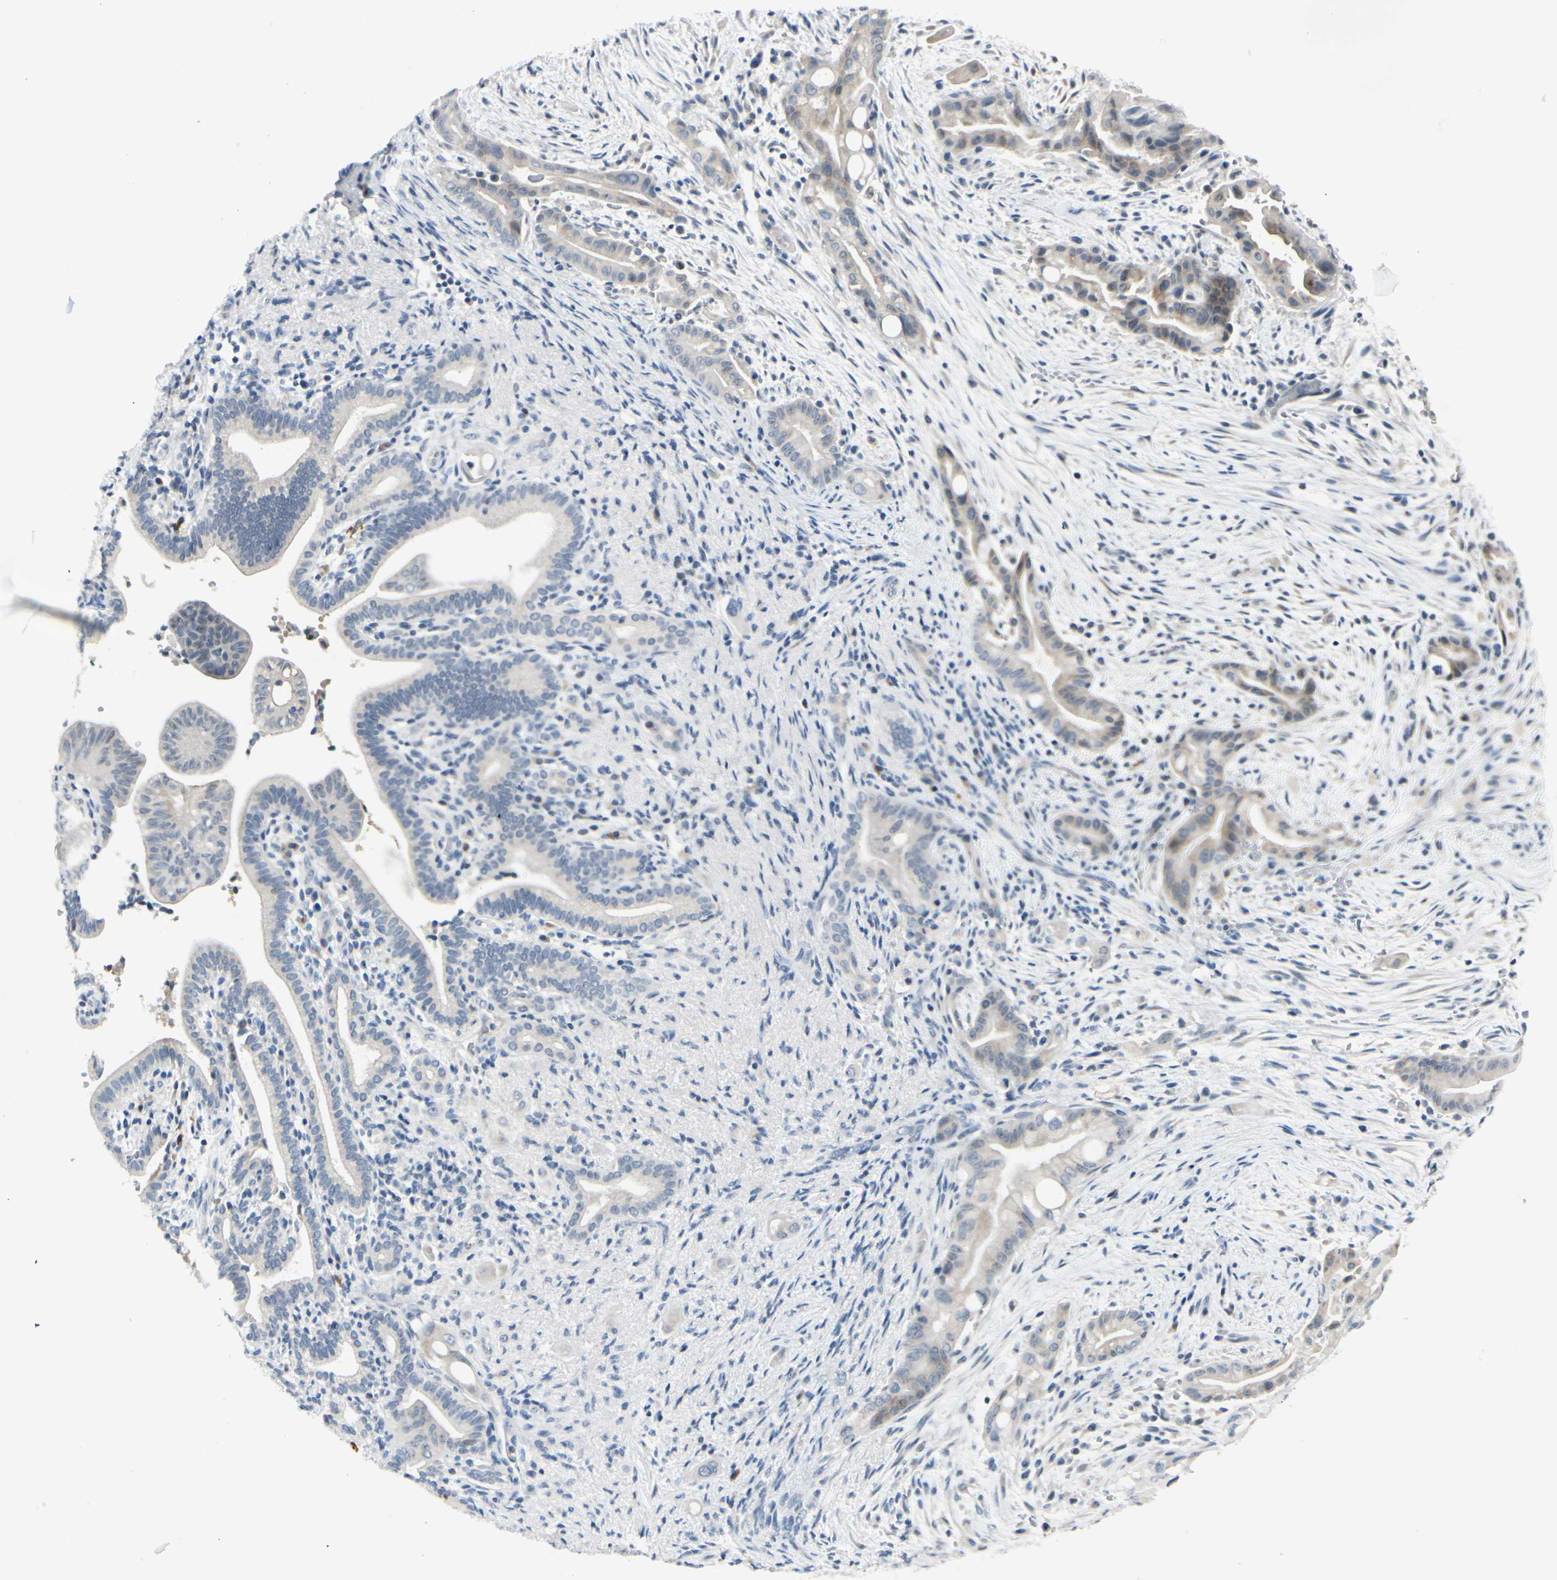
{"staining": {"intensity": "moderate", "quantity": "<25%", "location": "cytoplasmic/membranous"}, "tissue": "liver cancer", "cell_type": "Tumor cells", "image_type": "cancer", "snomed": [{"axis": "morphology", "description": "Cholangiocarcinoma"}, {"axis": "topography", "description": "Liver"}], "caption": "The immunohistochemical stain shows moderate cytoplasmic/membranous positivity in tumor cells of liver cancer (cholangiocarcinoma) tissue.", "gene": "ZSCAN1", "patient": {"sex": "female", "age": 68}}